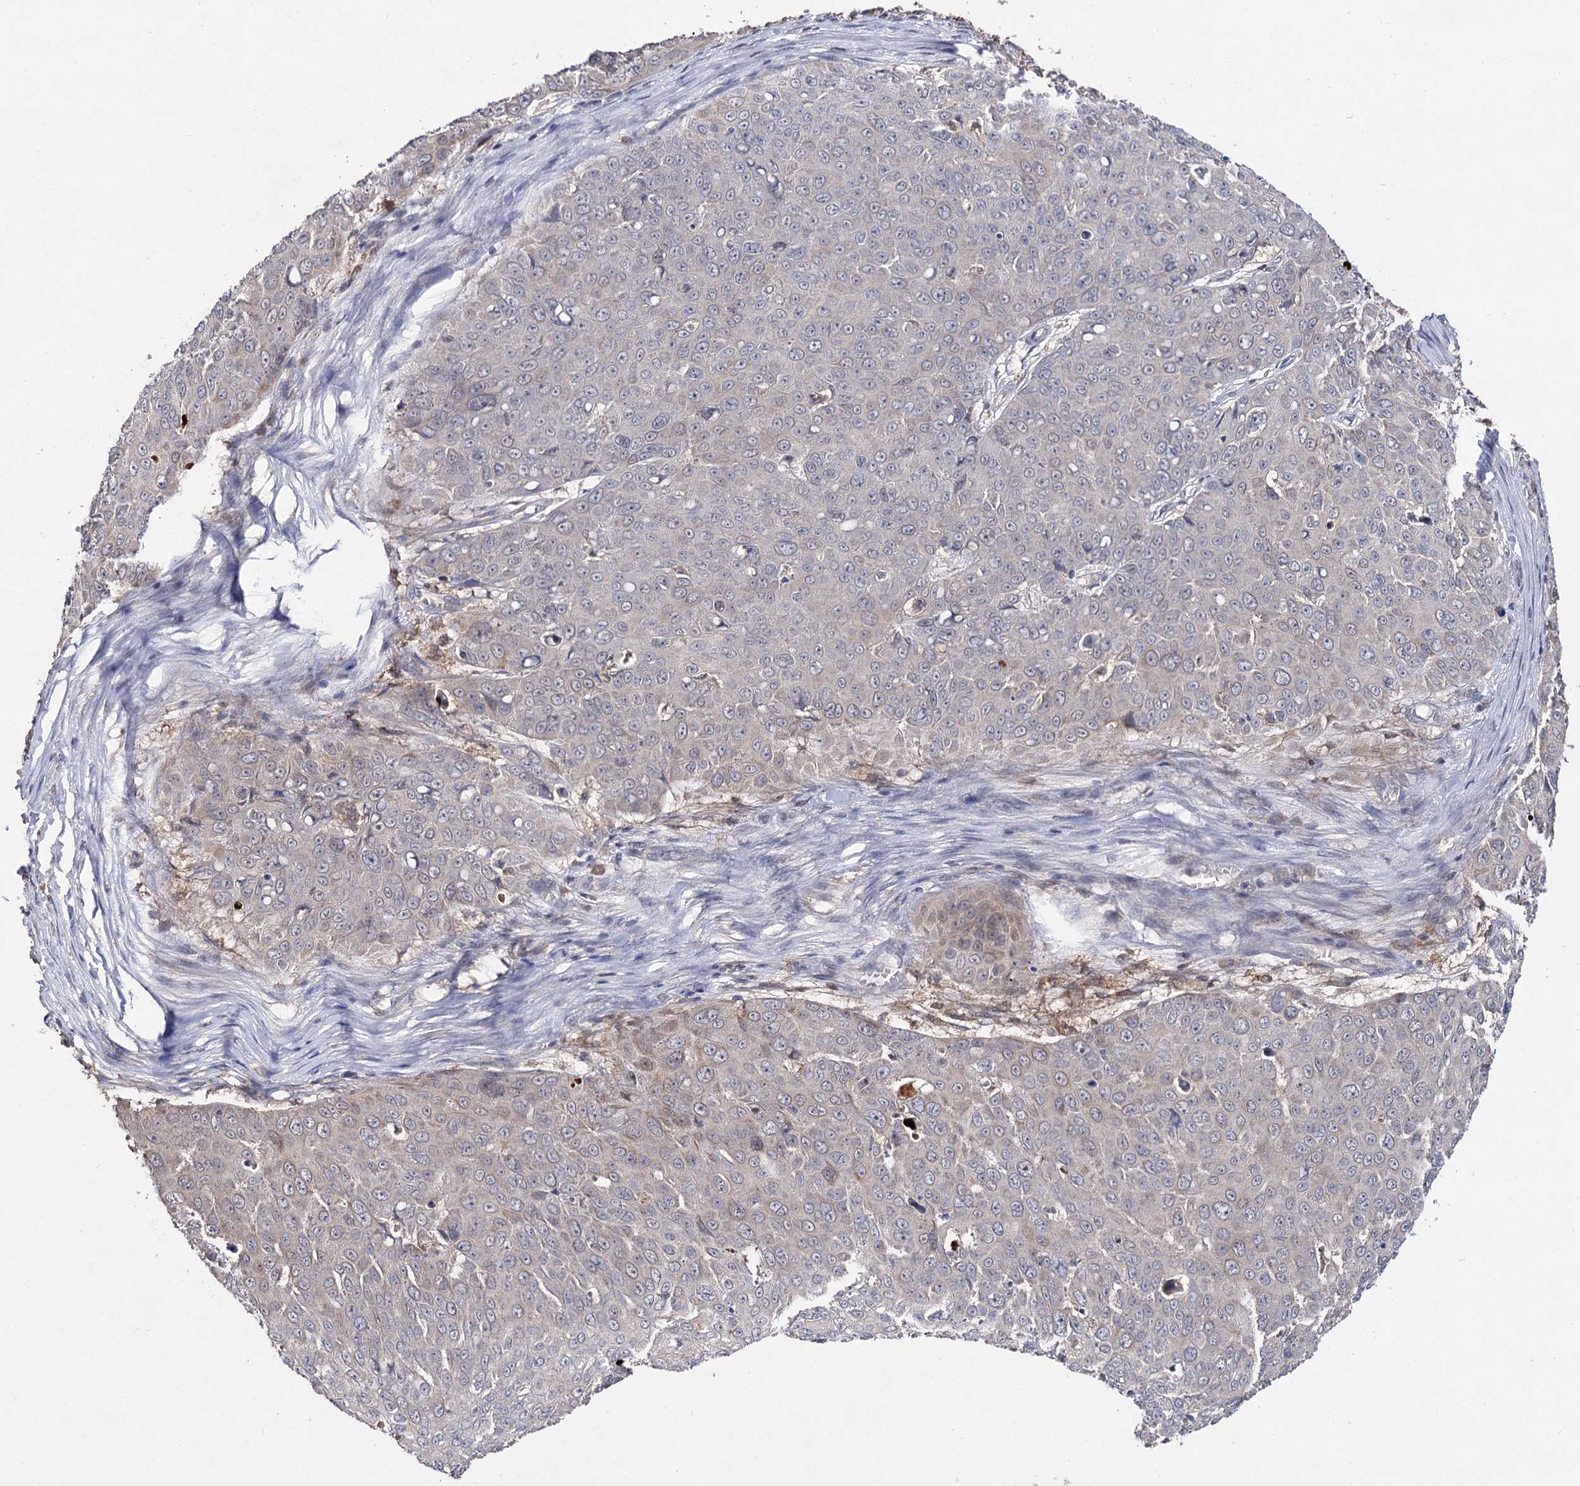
{"staining": {"intensity": "negative", "quantity": "none", "location": "none"}, "tissue": "skin cancer", "cell_type": "Tumor cells", "image_type": "cancer", "snomed": [{"axis": "morphology", "description": "Squamous cell carcinoma, NOS"}, {"axis": "topography", "description": "Skin"}], "caption": "There is no significant positivity in tumor cells of skin squamous cell carcinoma.", "gene": "ACTR6", "patient": {"sex": "male", "age": 71}}